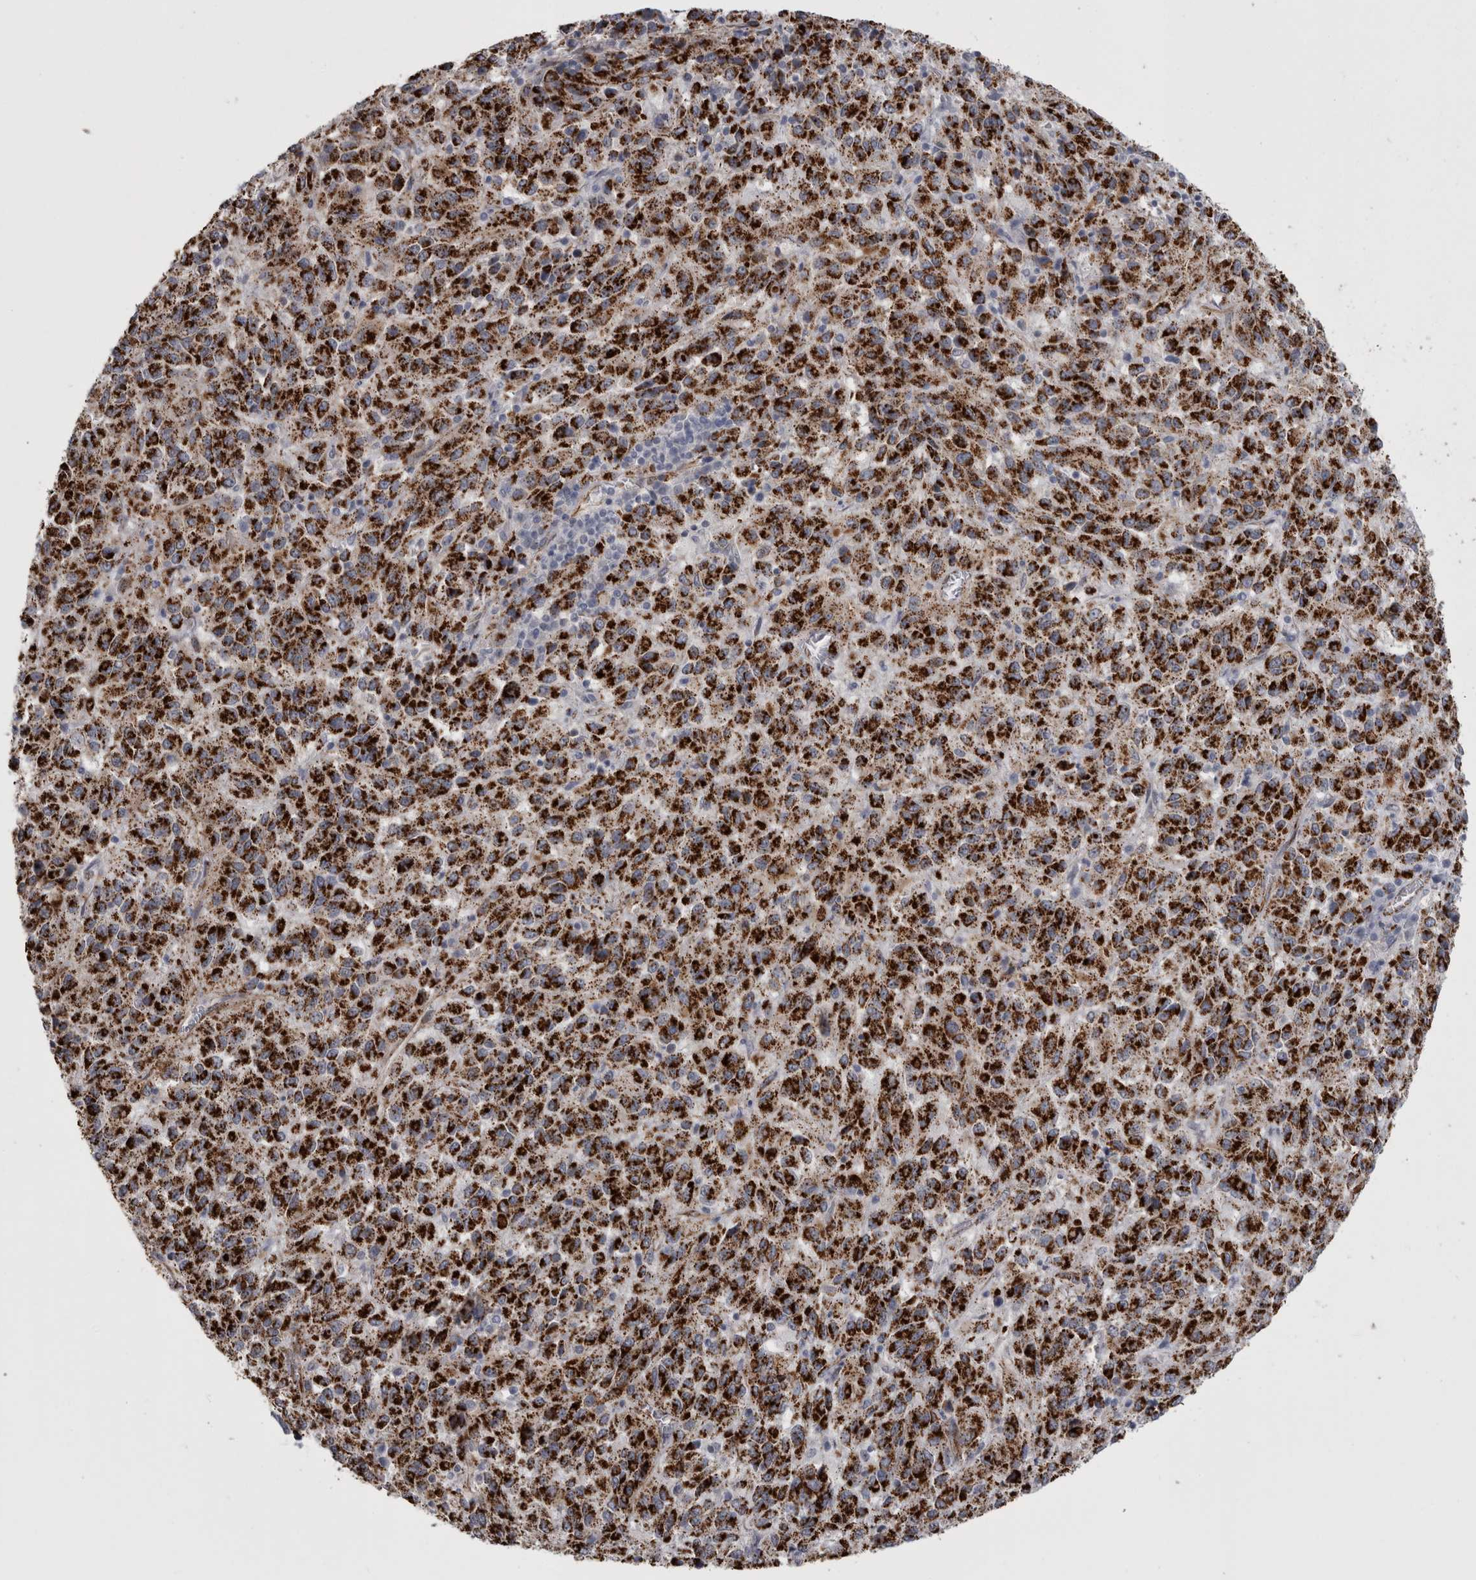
{"staining": {"intensity": "strong", "quantity": ">75%", "location": "cytoplasmic/membranous"}, "tissue": "melanoma", "cell_type": "Tumor cells", "image_type": "cancer", "snomed": [{"axis": "morphology", "description": "Malignant melanoma, Metastatic site"}, {"axis": "topography", "description": "Lung"}], "caption": "A photomicrograph of human malignant melanoma (metastatic site) stained for a protein displays strong cytoplasmic/membranous brown staining in tumor cells. Using DAB (brown) and hematoxylin (blue) stains, captured at high magnification using brightfield microscopy.", "gene": "ACOT7", "patient": {"sex": "male", "age": 64}}